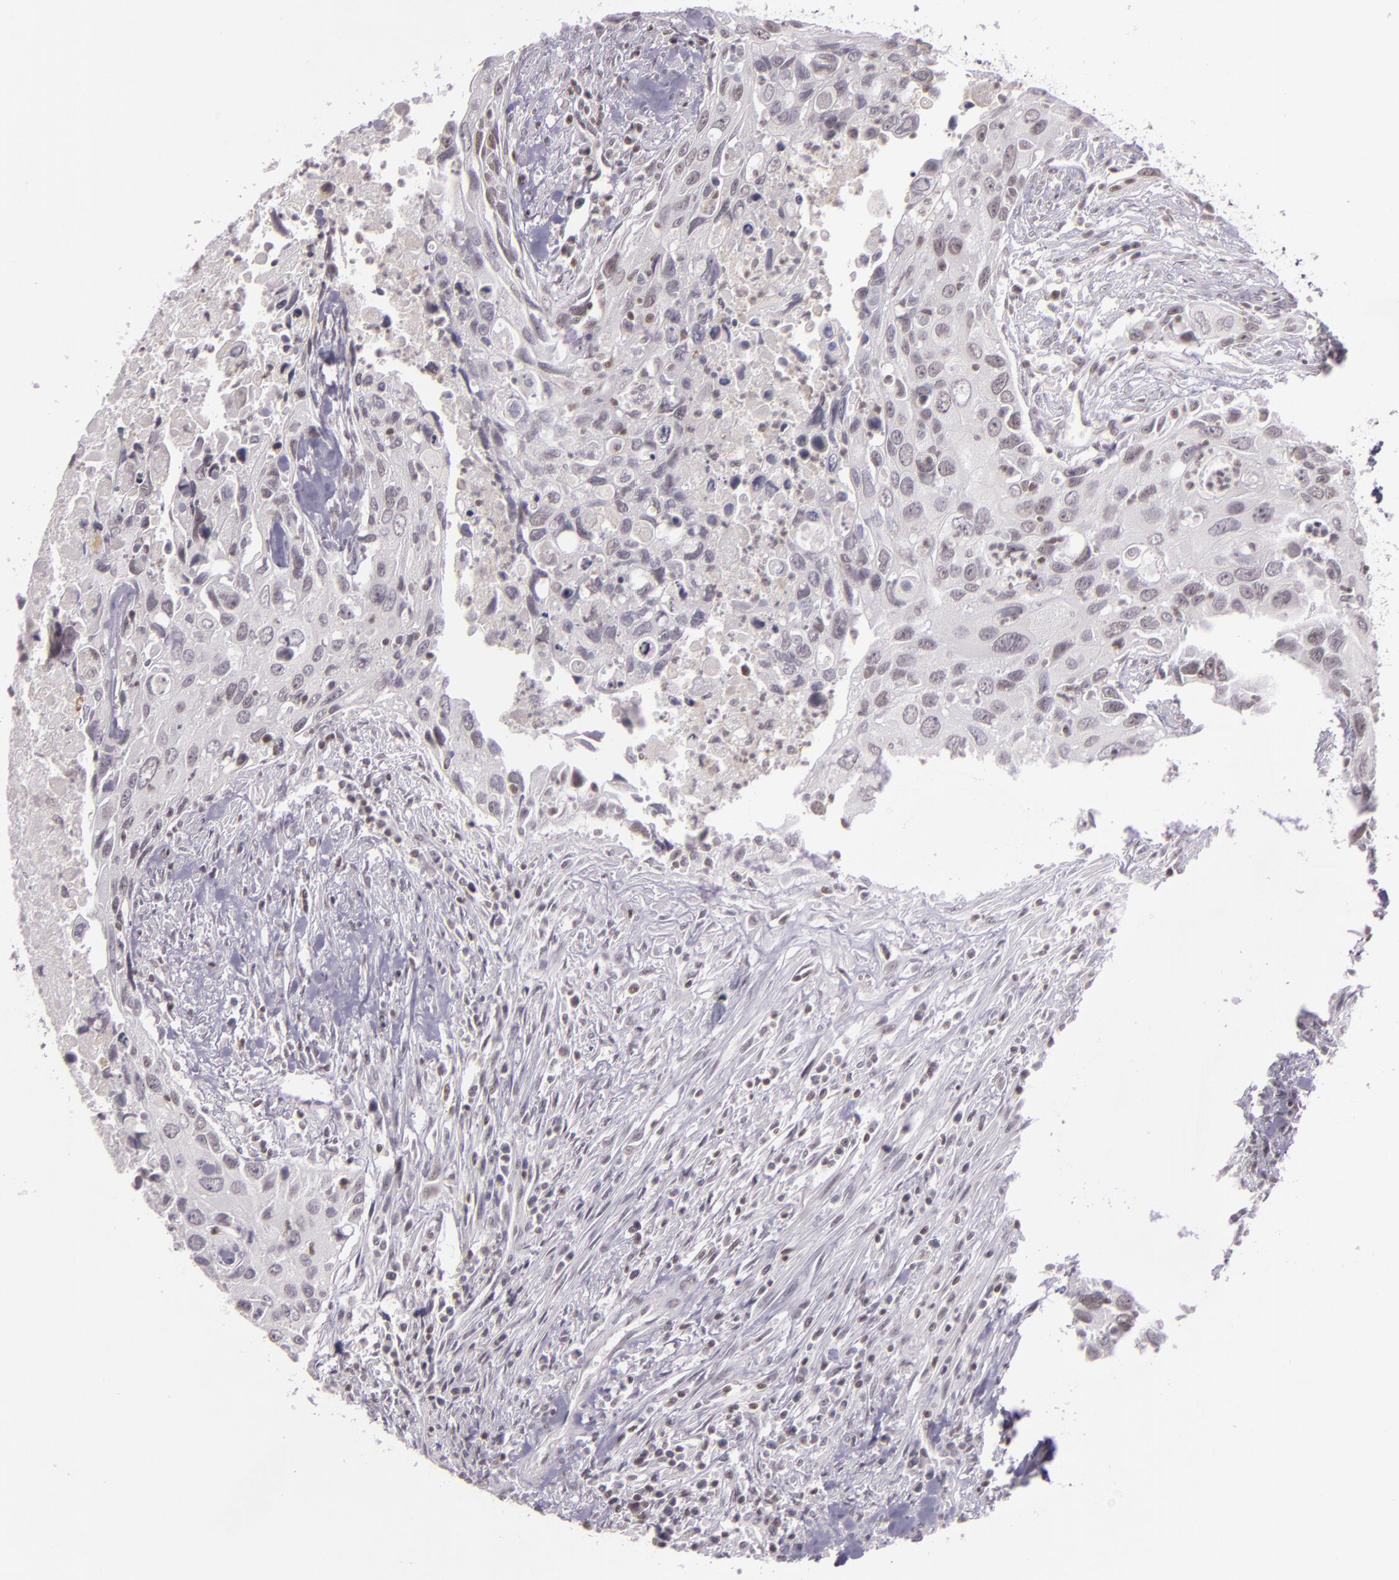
{"staining": {"intensity": "weak", "quantity": "<25%", "location": "nuclear"}, "tissue": "urothelial cancer", "cell_type": "Tumor cells", "image_type": "cancer", "snomed": [{"axis": "morphology", "description": "Urothelial carcinoma, High grade"}, {"axis": "topography", "description": "Urinary bladder"}], "caption": "The image reveals no significant positivity in tumor cells of urothelial carcinoma (high-grade).", "gene": "ZFX", "patient": {"sex": "male", "age": 71}}